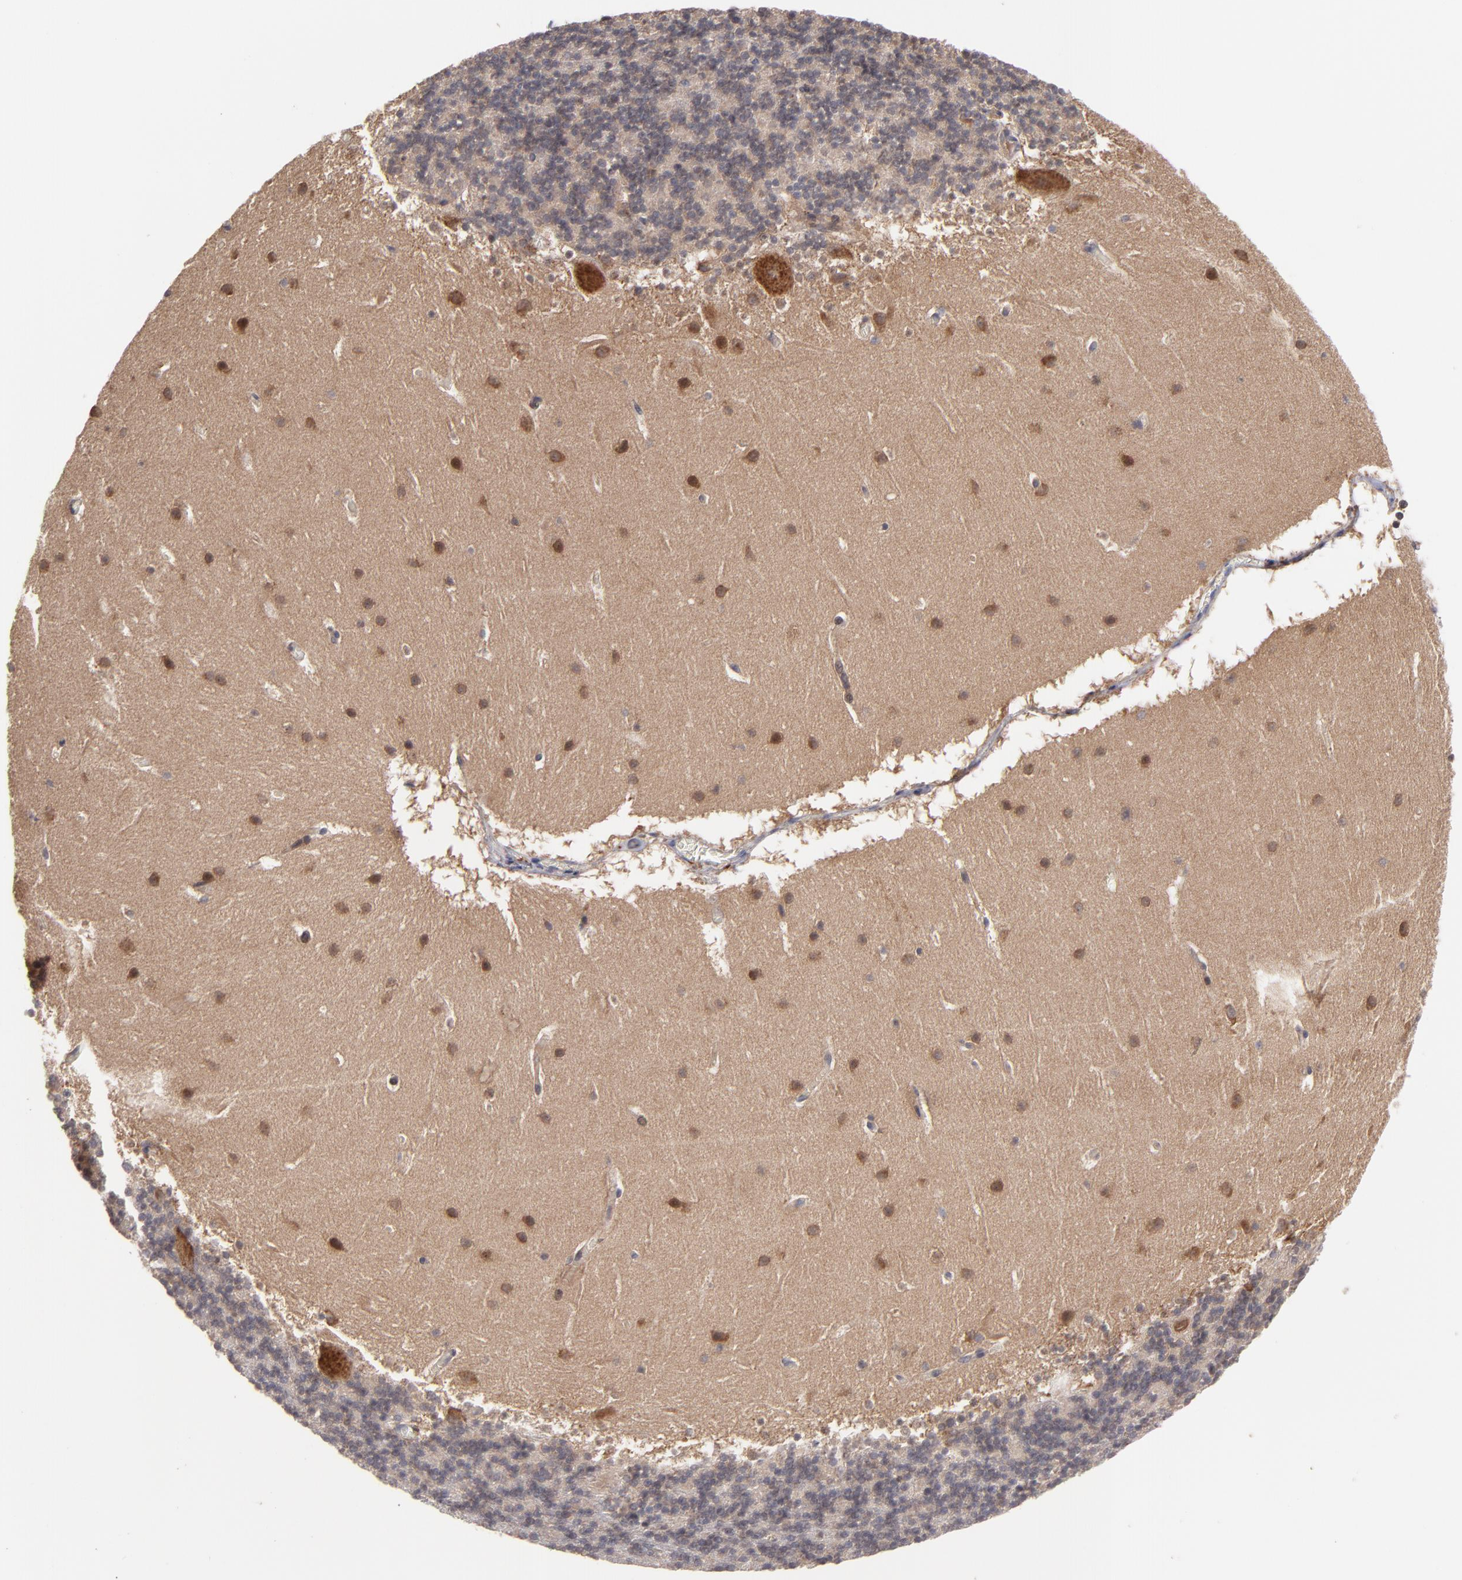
{"staining": {"intensity": "weak", "quantity": "25%-75%", "location": "cytoplasmic/membranous"}, "tissue": "cerebellum", "cell_type": "Cells in granular layer", "image_type": "normal", "snomed": [{"axis": "morphology", "description": "Normal tissue, NOS"}, {"axis": "topography", "description": "Cerebellum"}], "caption": "Cells in granular layer show low levels of weak cytoplasmic/membranous staining in about 25%-75% of cells in benign human cerebellum.", "gene": "SND1", "patient": {"sex": "male", "age": 45}}